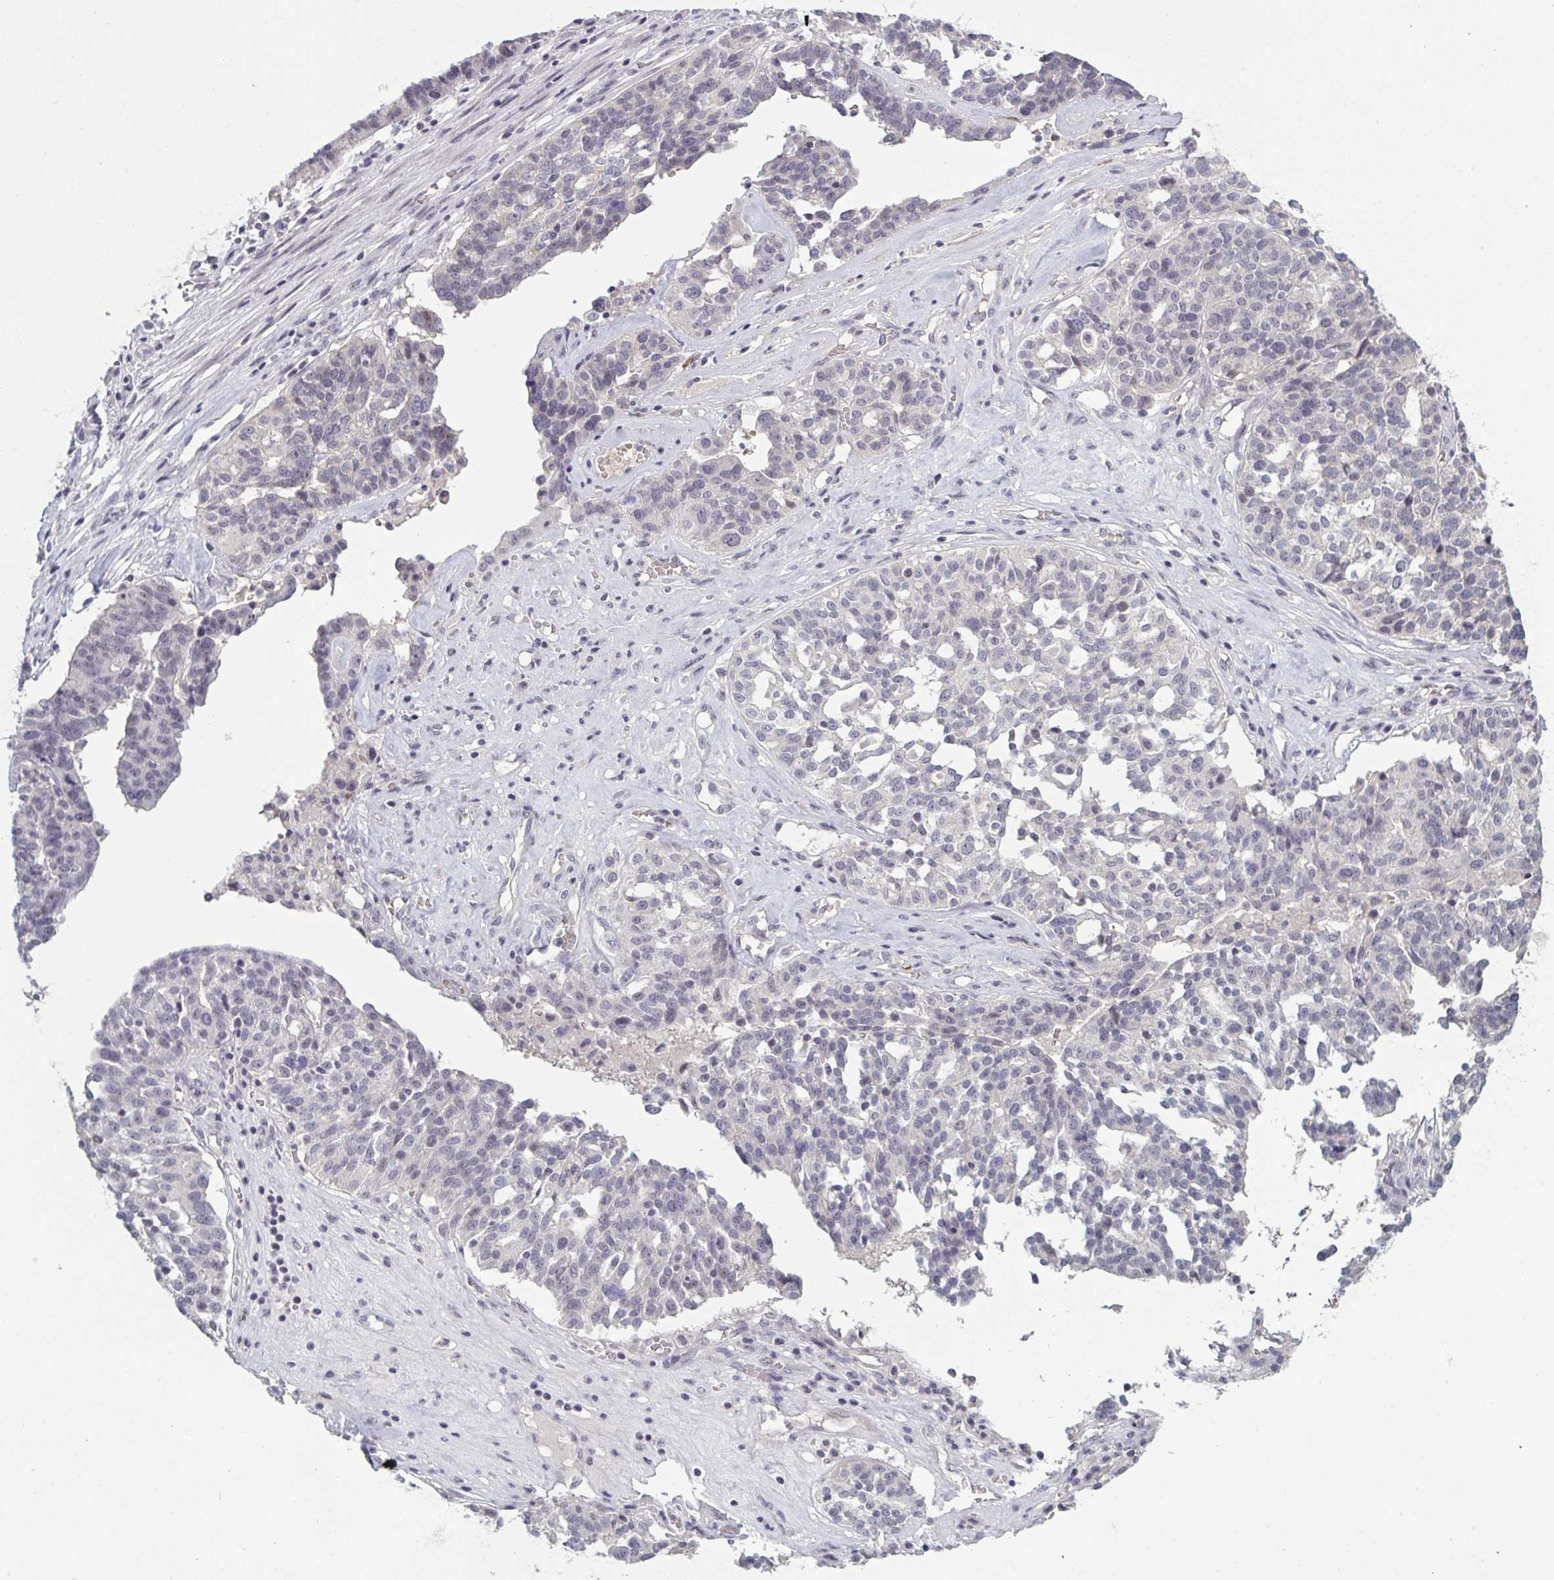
{"staining": {"intensity": "negative", "quantity": "none", "location": "none"}, "tissue": "ovarian cancer", "cell_type": "Tumor cells", "image_type": "cancer", "snomed": [{"axis": "morphology", "description": "Cystadenocarcinoma, serous, NOS"}, {"axis": "topography", "description": "Ovary"}], "caption": "Immunohistochemistry image of serous cystadenocarcinoma (ovarian) stained for a protein (brown), which demonstrates no staining in tumor cells.", "gene": "ZNF784", "patient": {"sex": "female", "age": 59}}